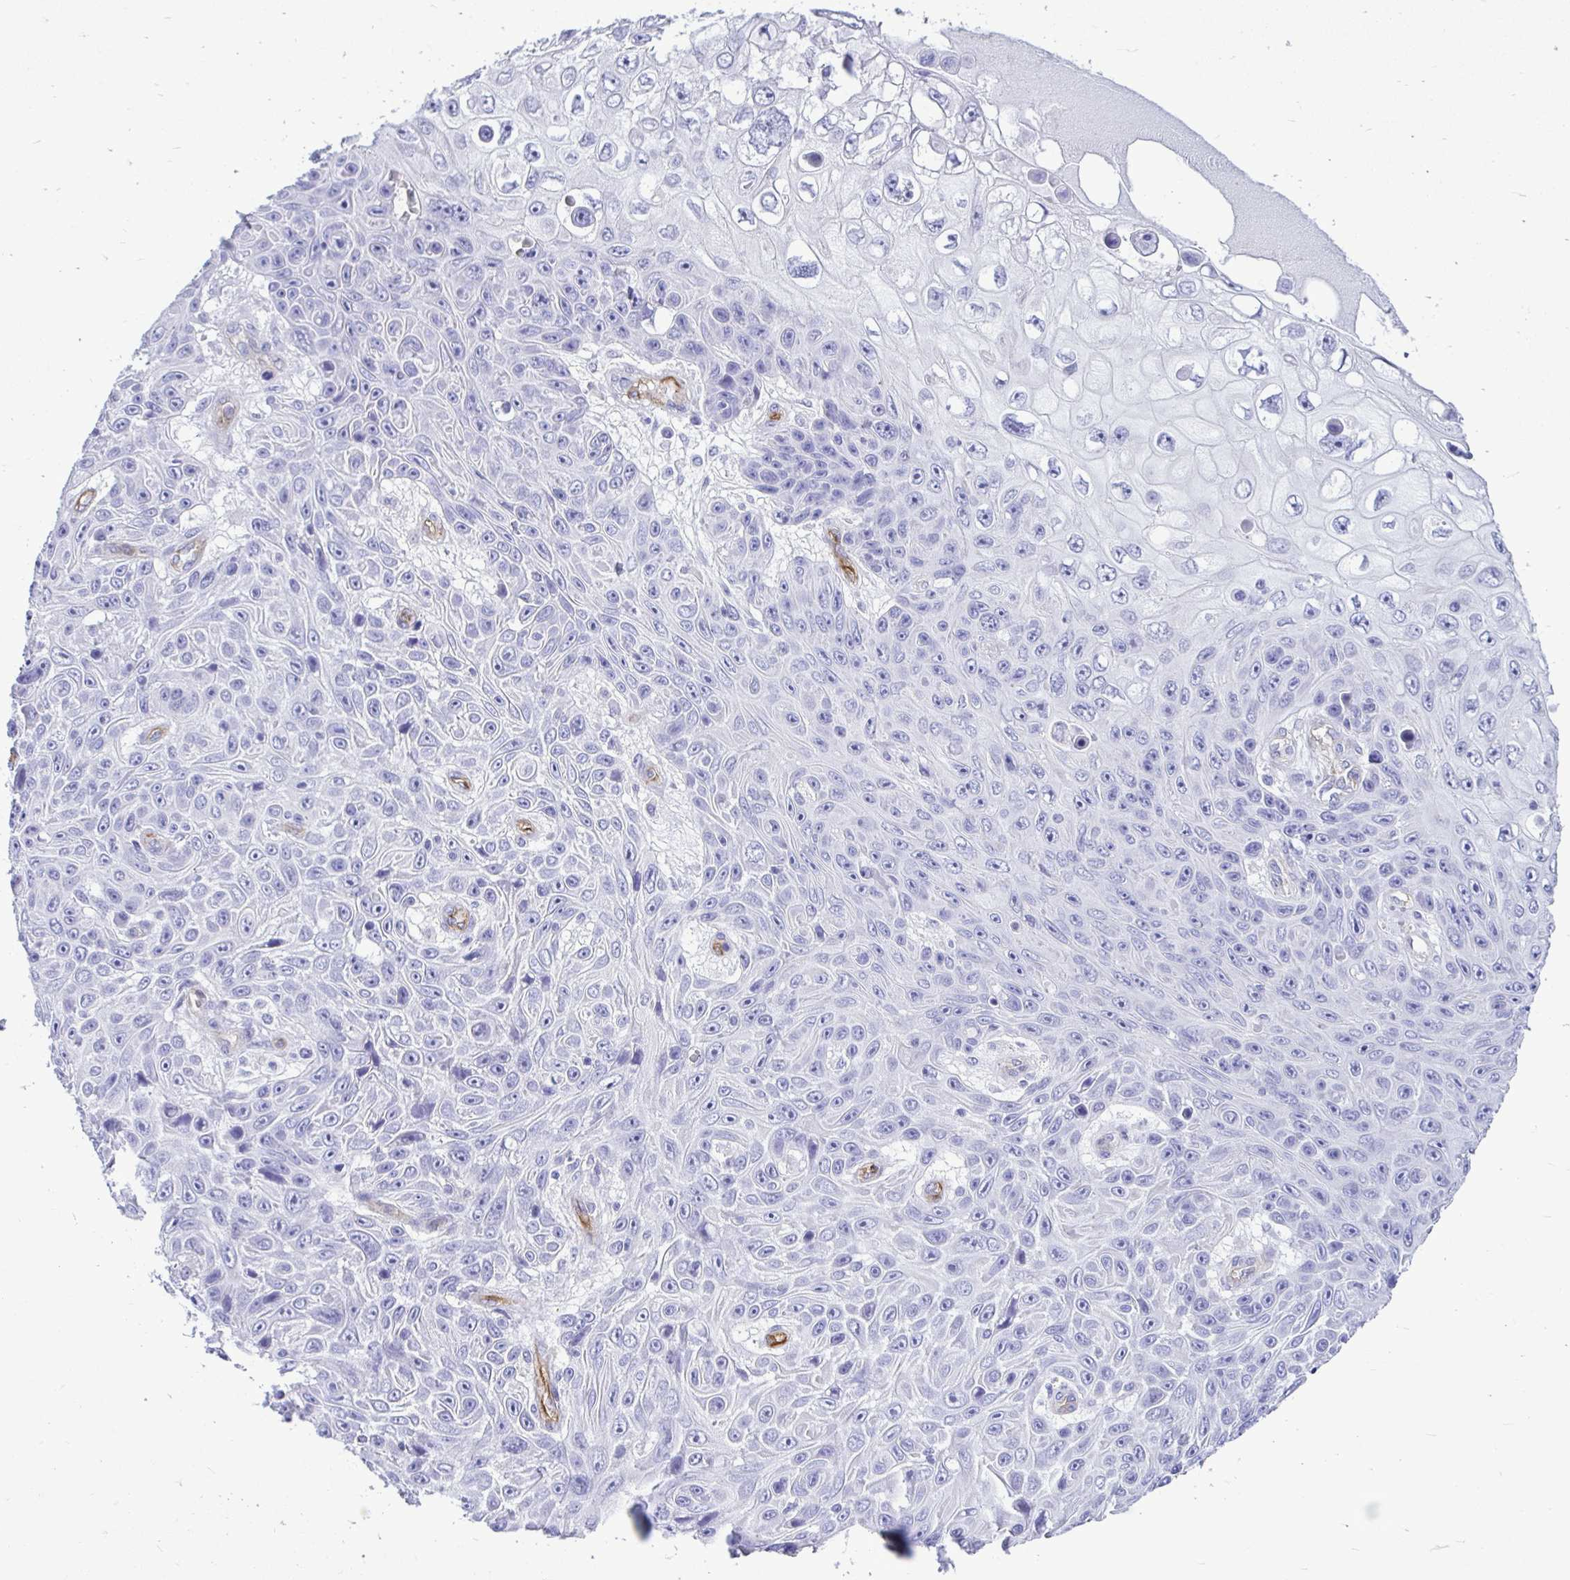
{"staining": {"intensity": "negative", "quantity": "none", "location": "none"}, "tissue": "skin cancer", "cell_type": "Tumor cells", "image_type": "cancer", "snomed": [{"axis": "morphology", "description": "Squamous cell carcinoma, NOS"}, {"axis": "topography", "description": "Skin"}], "caption": "Immunohistochemistry micrograph of neoplastic tissue: human squamous cell carcinoma (skin) stained with DAB (3,3'-diaminobenzidine) exhibits no significant protein positivity in tumor cells.", "gene": "ABCG2", "patient": {"sex": "male", "age": 82}}